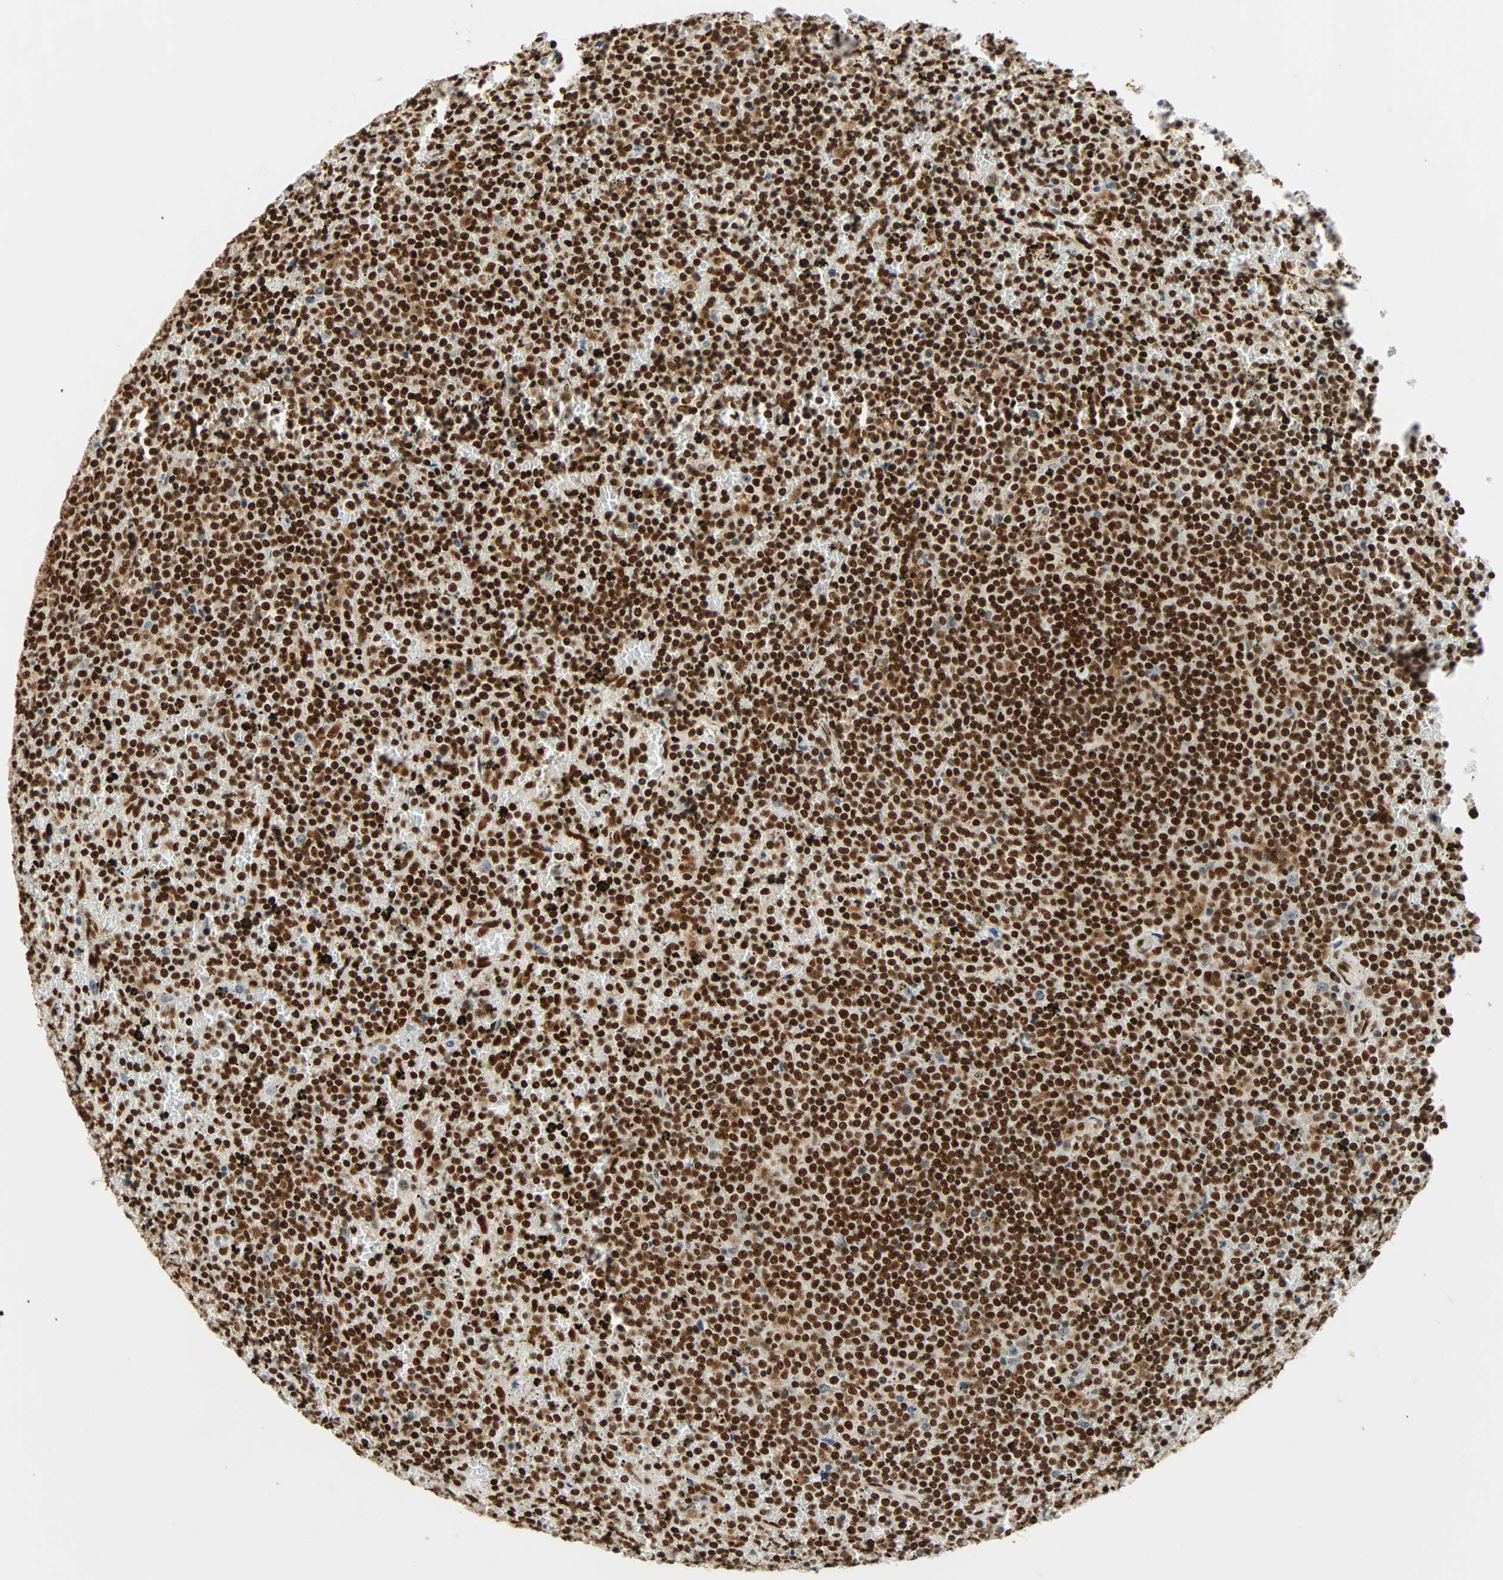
{"staining": {"intensity": "strong", "quantity": ">75%", "location": "nuclear"}, "tissue": "lymphoma", "cell_type": "Tumor cells", "image_type": "cancer", "snomed": [{"axis": "morphology", "description": "Malignant lymphoma, non-Hodgkin's type, Low grade"}, {"axis": "topography", "description": "Spleen"}], "caption": "Brown immunohistochemical staining in malignant lymphoma, non-Hodgkin's type (low-grade) displays strong nuclear expression in about >75% of tumor cells.", "gene": "CDK12", "patient": {"sex": "female", "age": 77}}